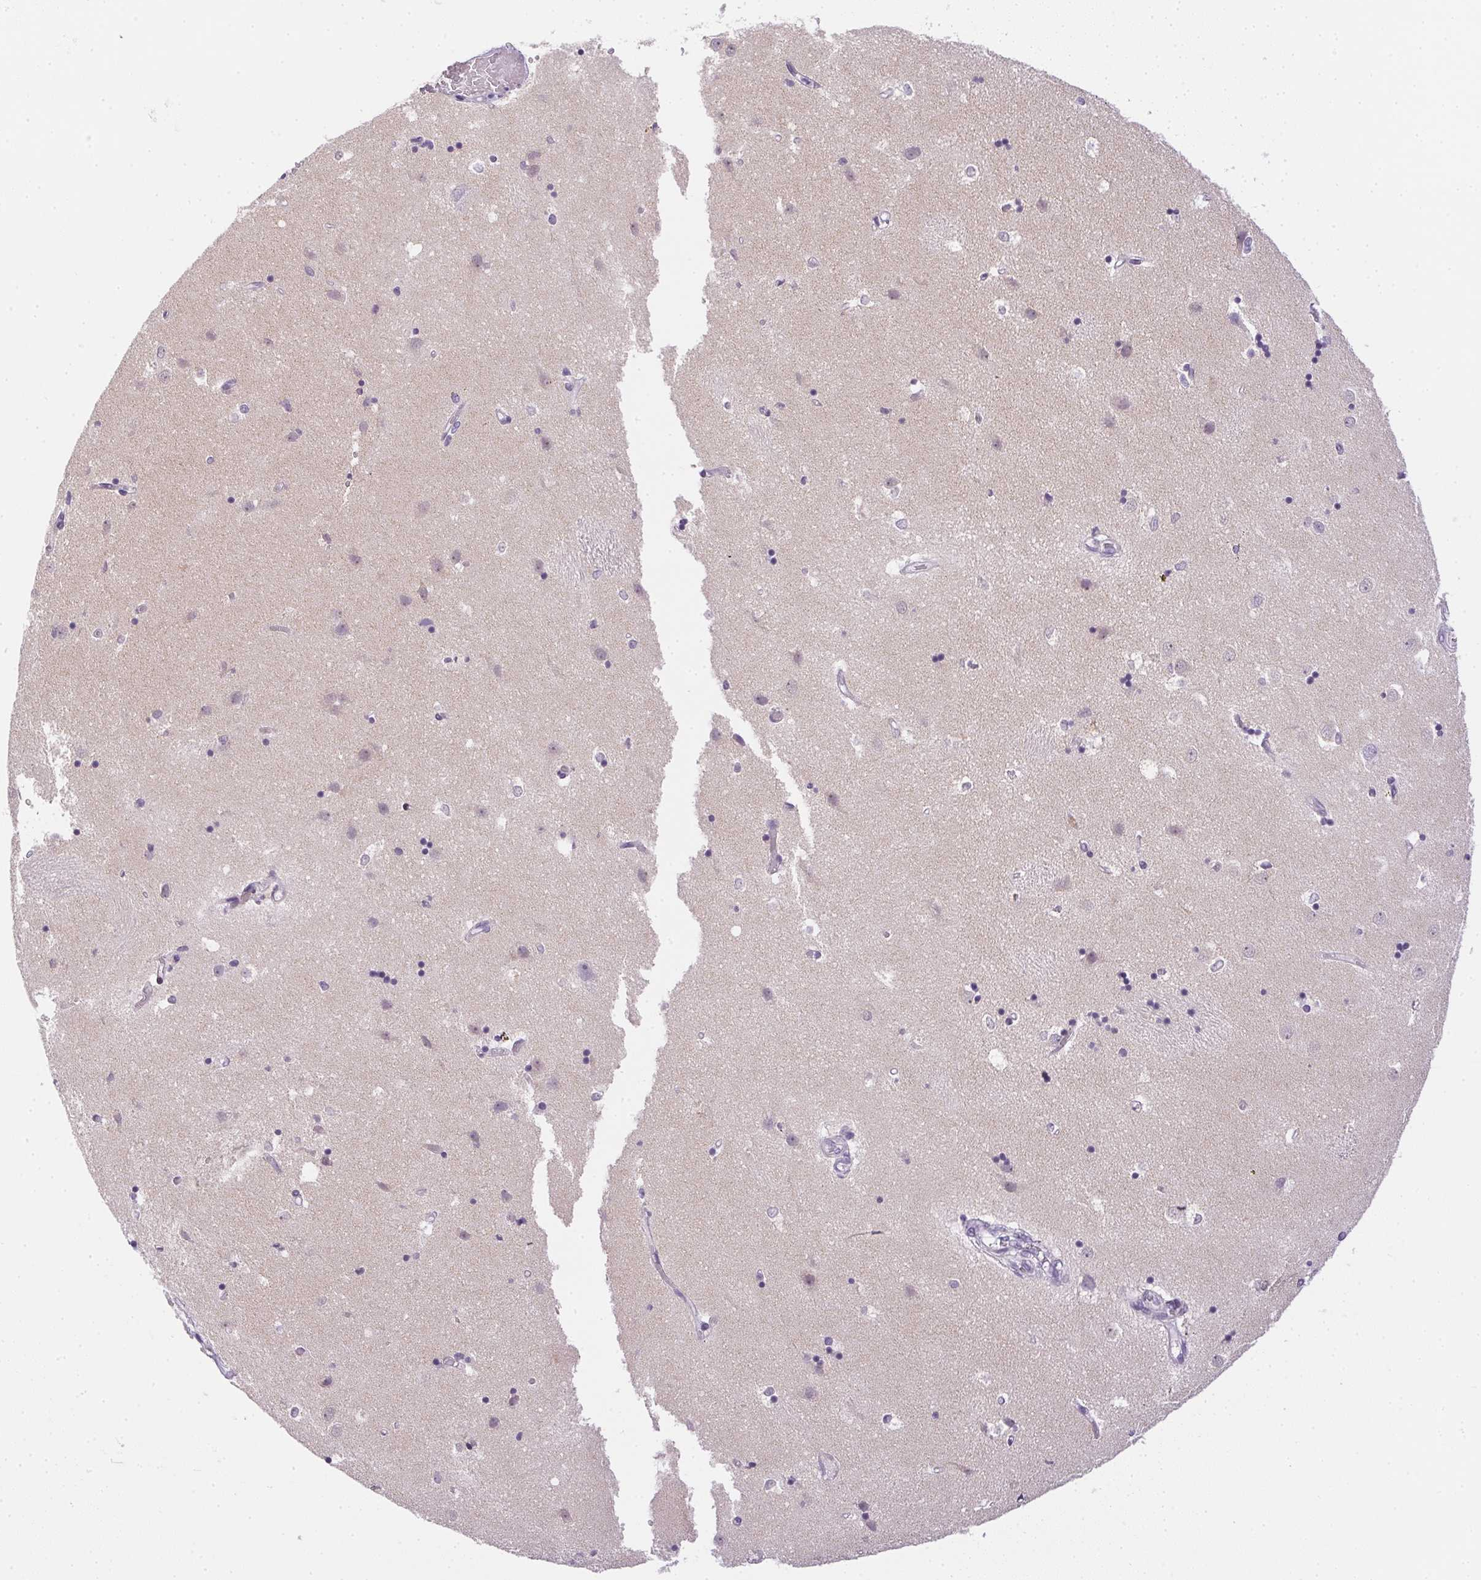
{"staining": {"intensity": "negative", "quantity": "none", "location": "none"}, "tissue": "caudate", "cell_type": "Glial cells", "image_type": "normal", "snomed": [{"axis": "morphology", "description": "Normal tissue, NOS"}, {"axis": "topography", "description": "Lateral ventricle wall"}], "caption": "Immunohistochemistry of normal human caudate reveals no positivity in glial cells.", "gene": "GSDMC", "patient": {"sex": "male", "age": 54}}